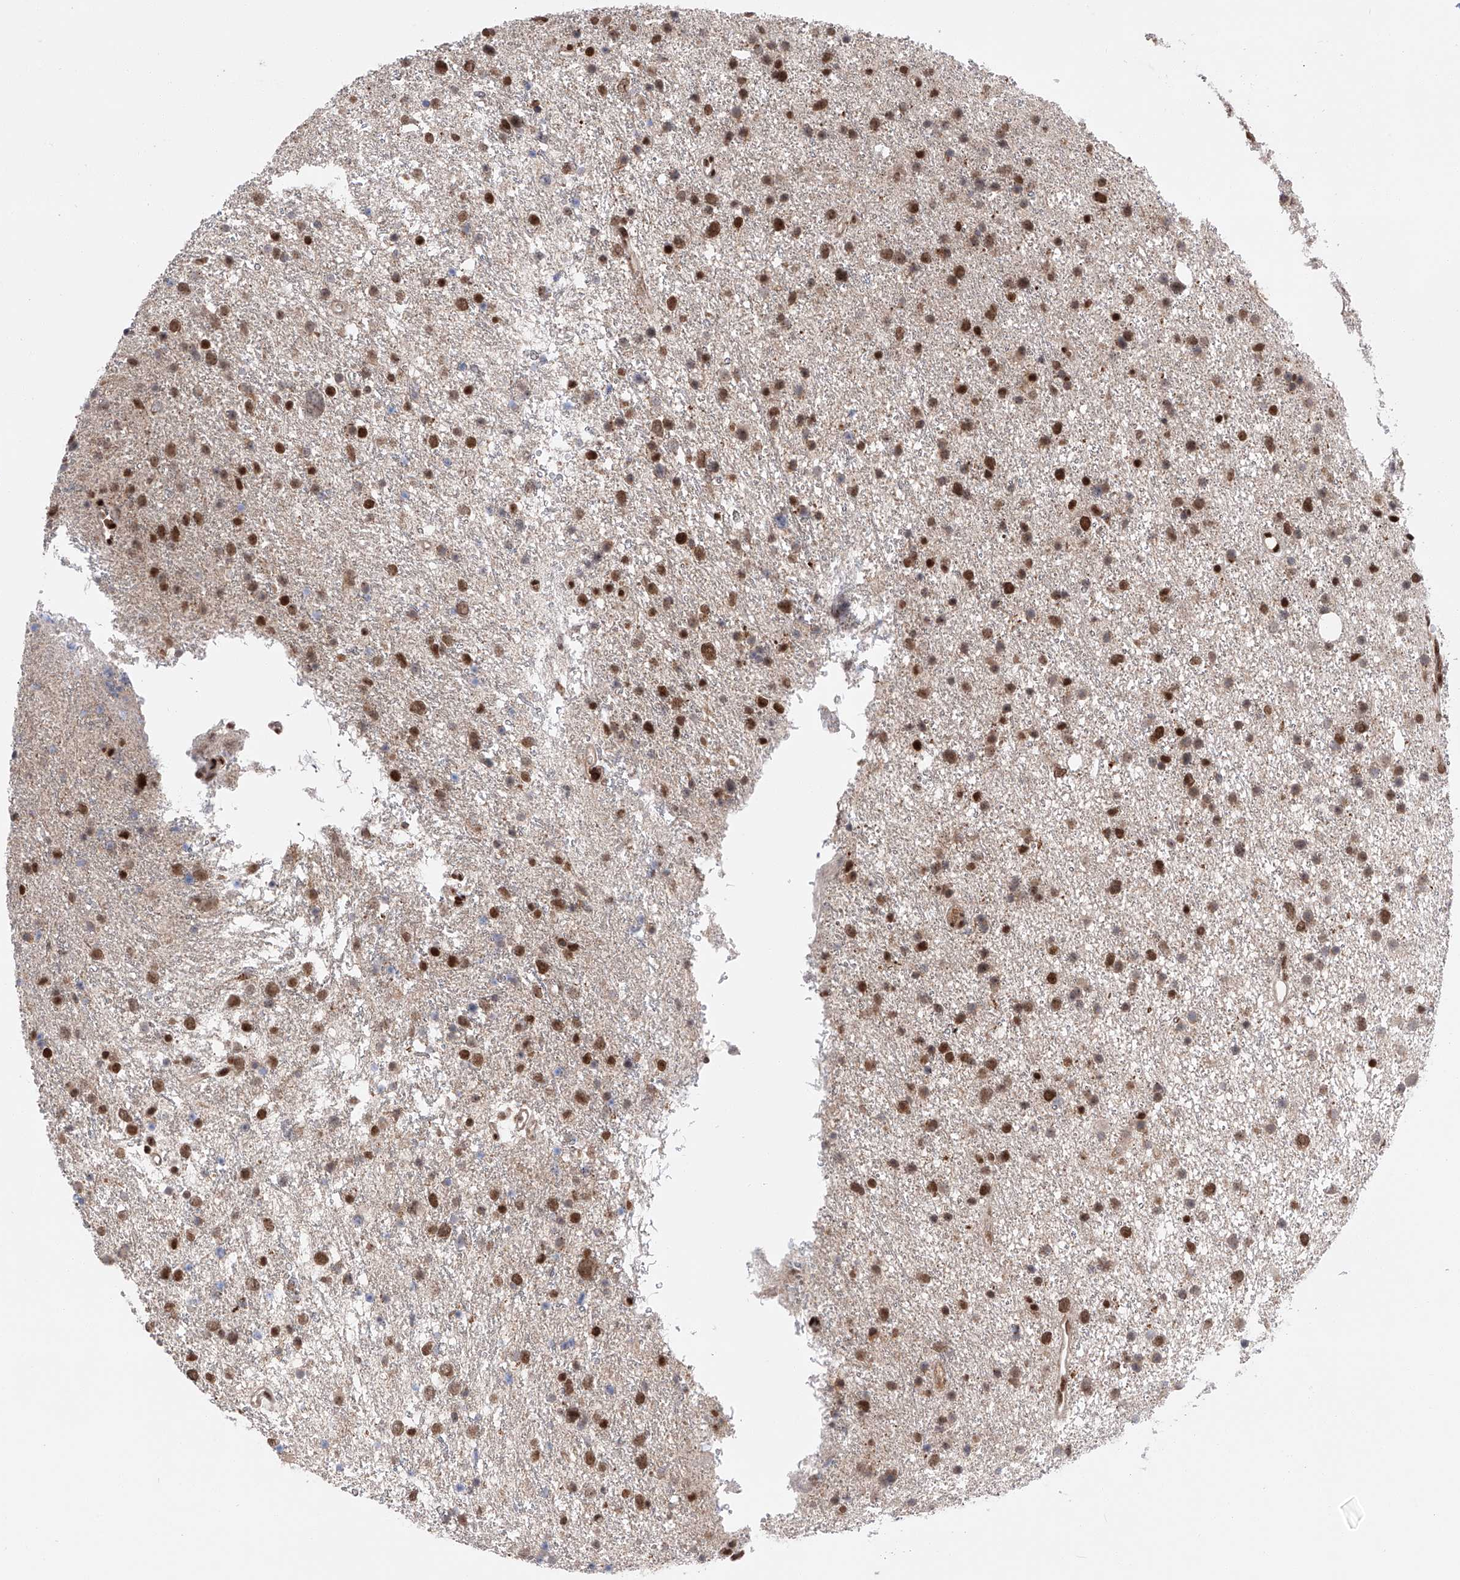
{"staining": {"intensity": "moderate", "quantity": ">75%", "location": "nuclear"}, "tissue": "glioma", "cell_type": "Tumor cells", "image_type": "cancer", "snomed": [{"axis": "morphology", "description": "Glioma, malignant, Low grade"}, {"axis": "topography", "description": "Cerebral cortex"}], "caption": "Tumor cells reveal medium levels of moderate nuclear staining in about >75% of cells in human glioma.", "gene": "ZNF280D", "patient": {"sex": "female", "age": 39}}